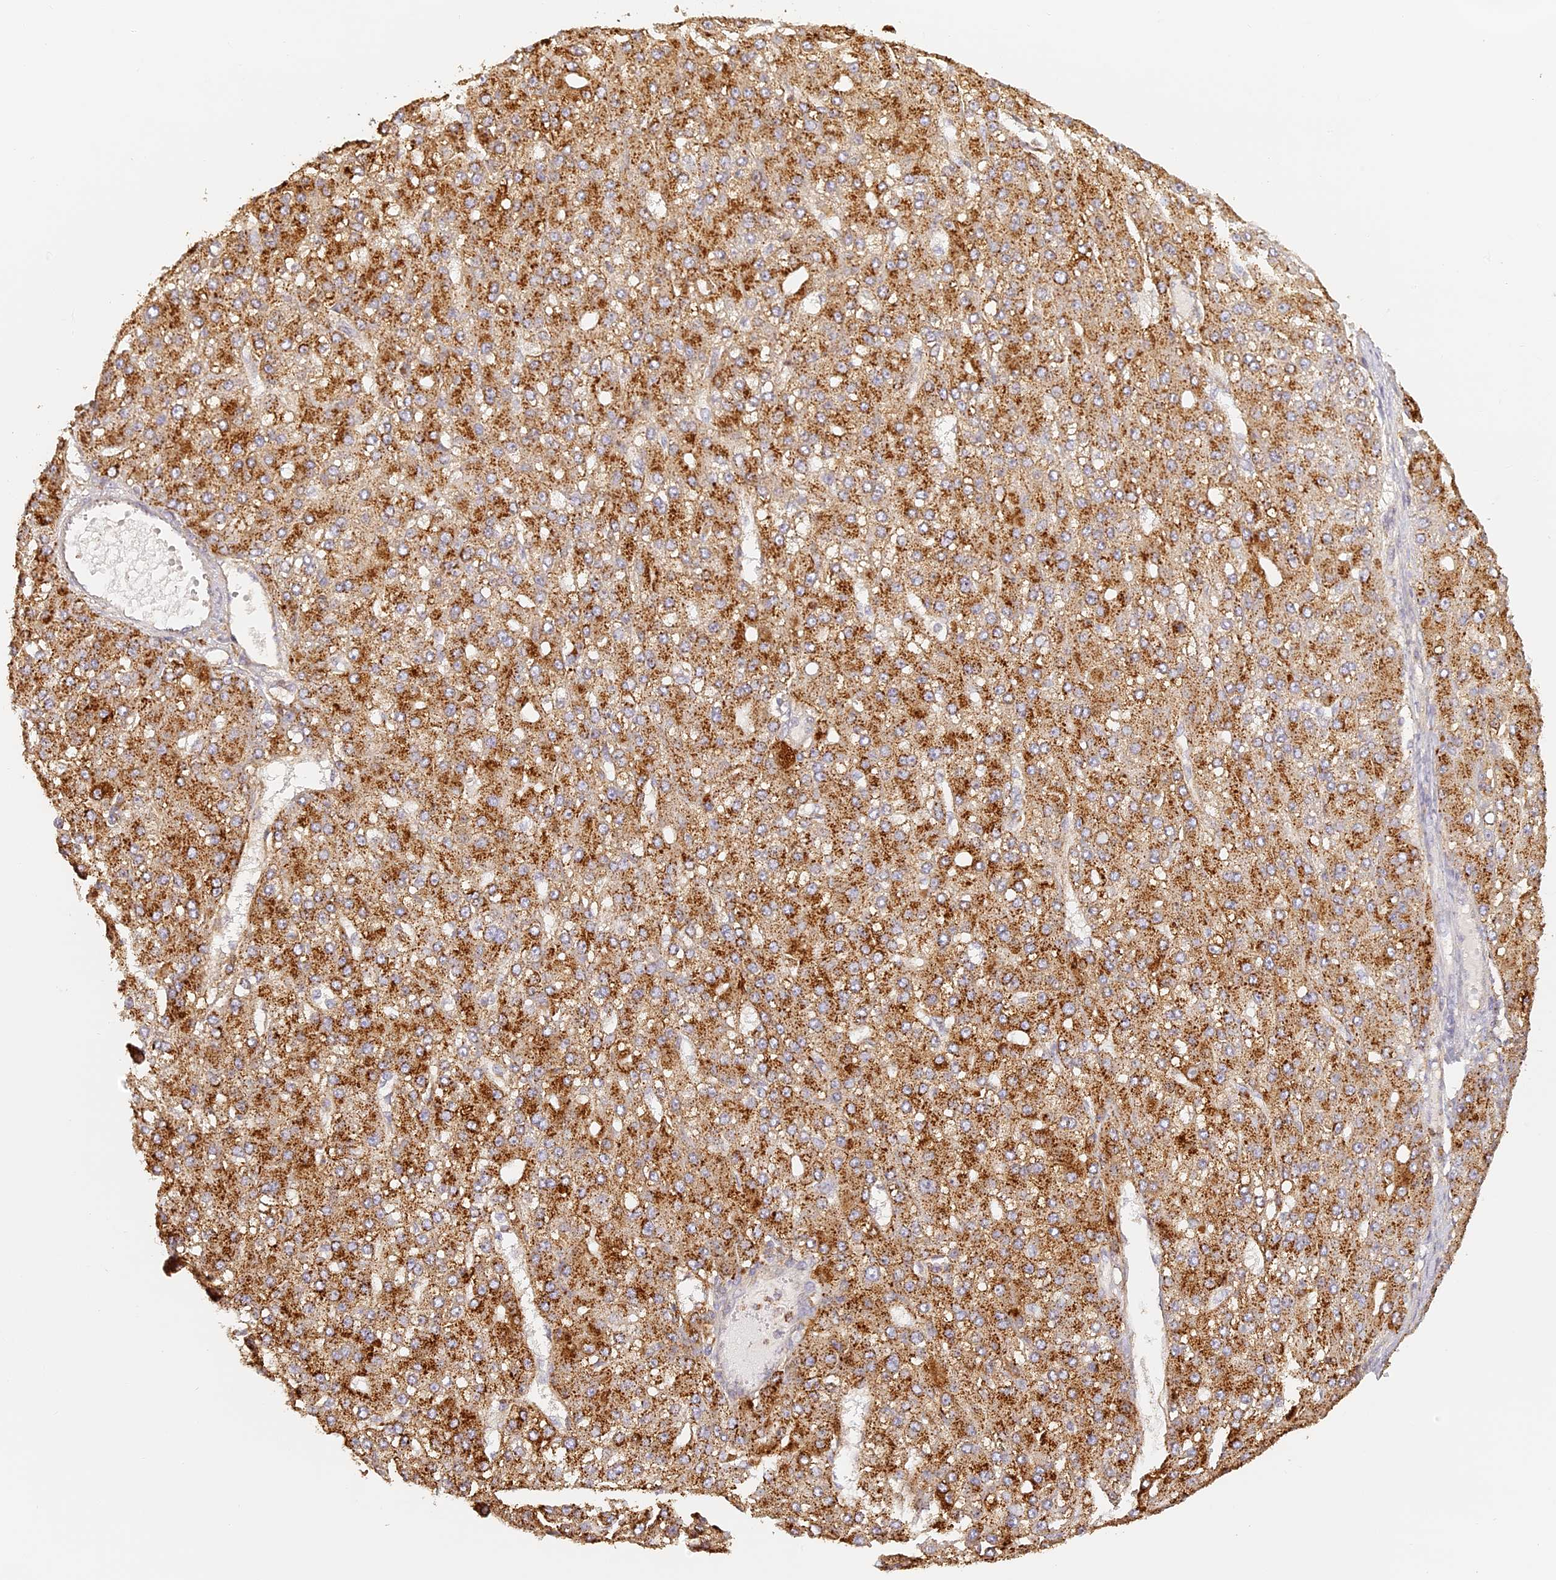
{"staining": {"intensity": "moderate", "quantity": ">75%", "location": "cytoplasmic/membranous"}, "tissue": "liver cancer", "cell_type": "Tumor cells", "image_type": "cancer", "snomed": [{"axis": "morphology", "description": "Carcinoma, Hepatocellular, NOS"}, {"axis": "topography", "description": "Liver"}], "caption": "An immunohistochemistry (IHC) micrograph of tumor tissue is shown. Protein staining in brown highlights moderate cytoplasmic/membranous positivity in liver cancer within tumor cells. (DAB IHC with brightfield microscopy, high magnification).", "gene": "LAMP2", "patient": {"sex": "male", "age": 67}}